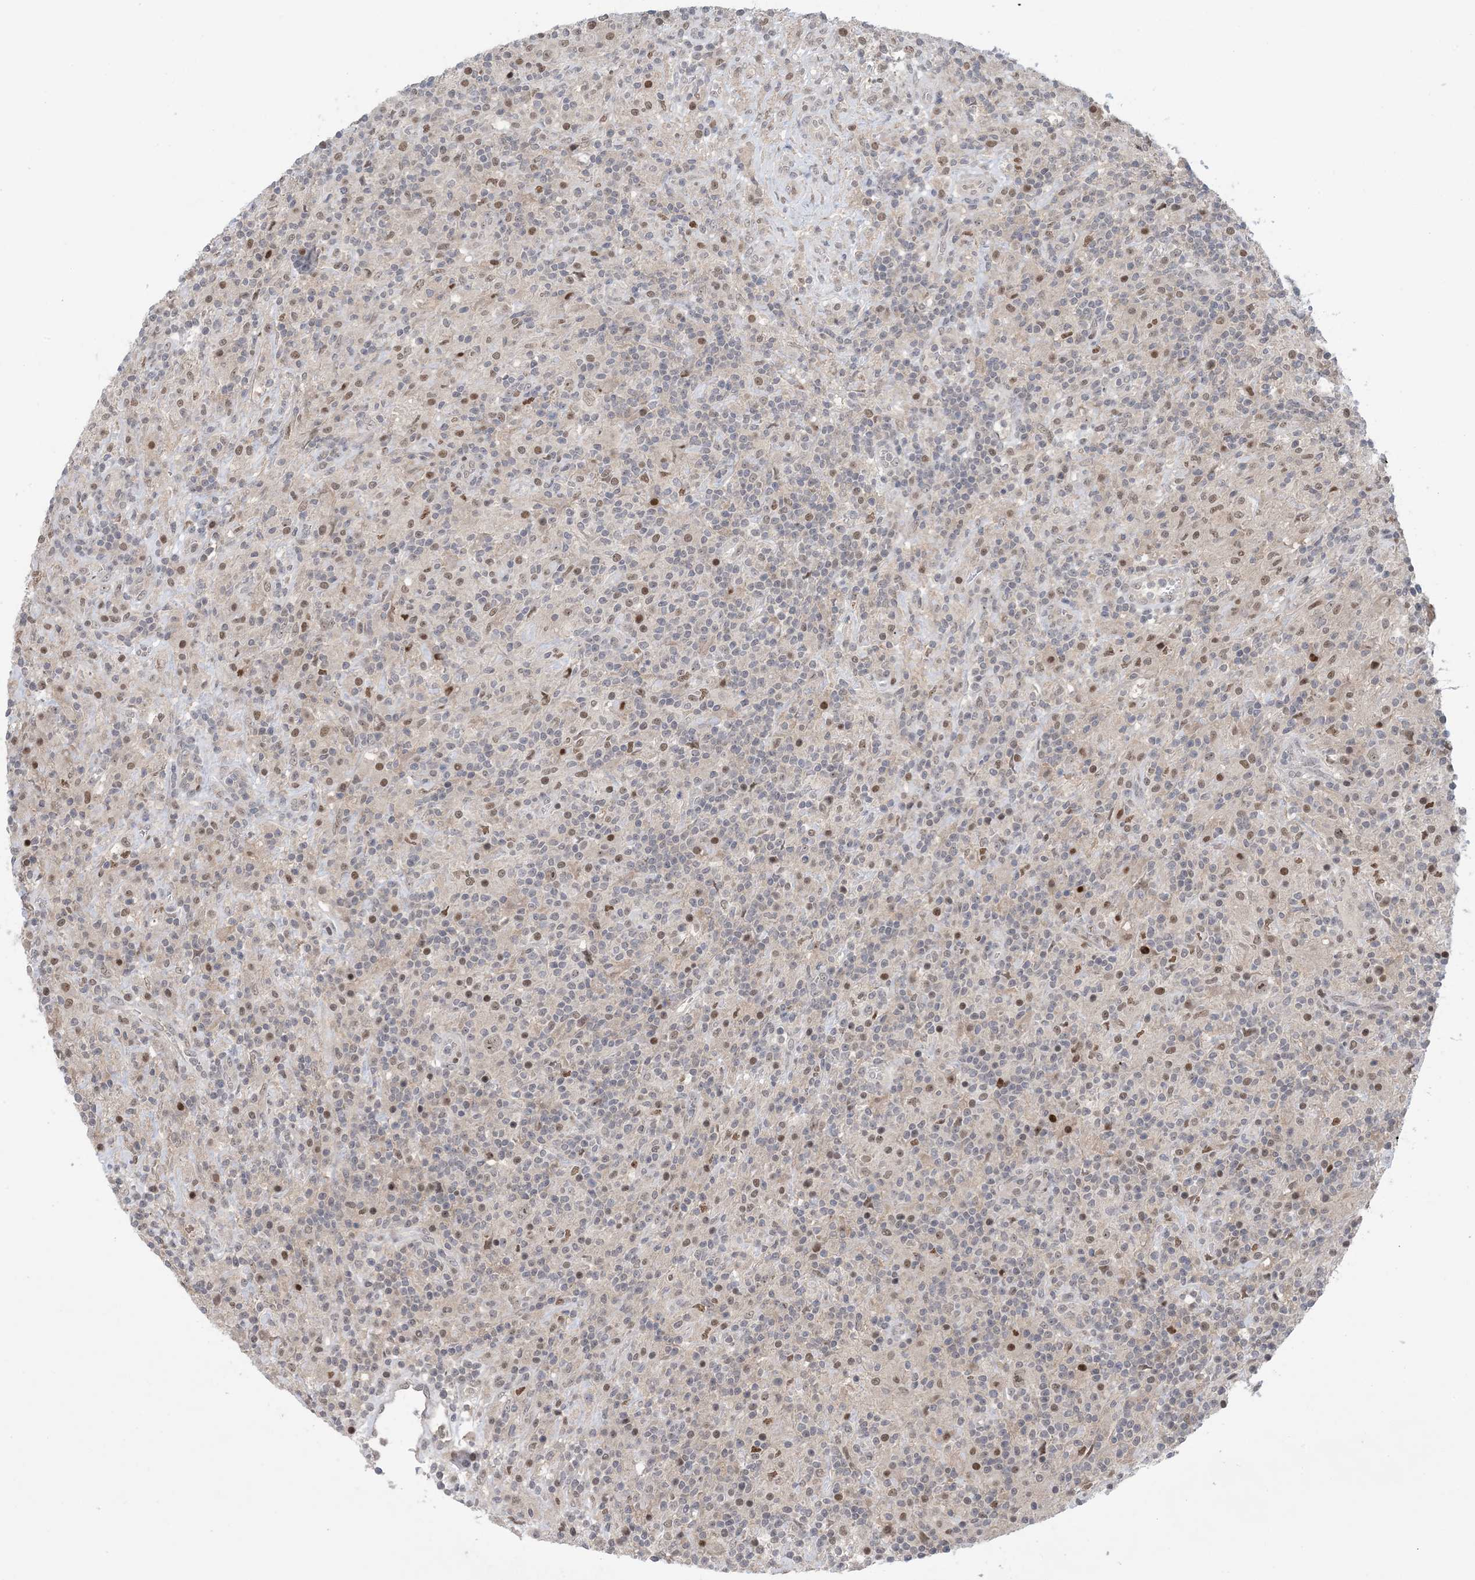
{"staining": {"intensity": "weak", "quantity": "25%-75%", "location": "nuclear"}, "tissue": "lymphoma", "cell_type": "Tumor cells", "image_type": "cancer", "snomed": [{"axis": "morphology", "description": "Hodgkin's disease, NOS"}, {"axis": "topography", "description": "Lymph node"}], "caption": "A brown stain highlights weak nuclear staining of a protein in Hodgkin's disease tumor cells. (Stains: DAB in brown, nuclei in blue, Microscopy: brightfield microscopy at high magnification).", "gene": "ZNF710", "patient": {"sex": "male", "age": 70}}